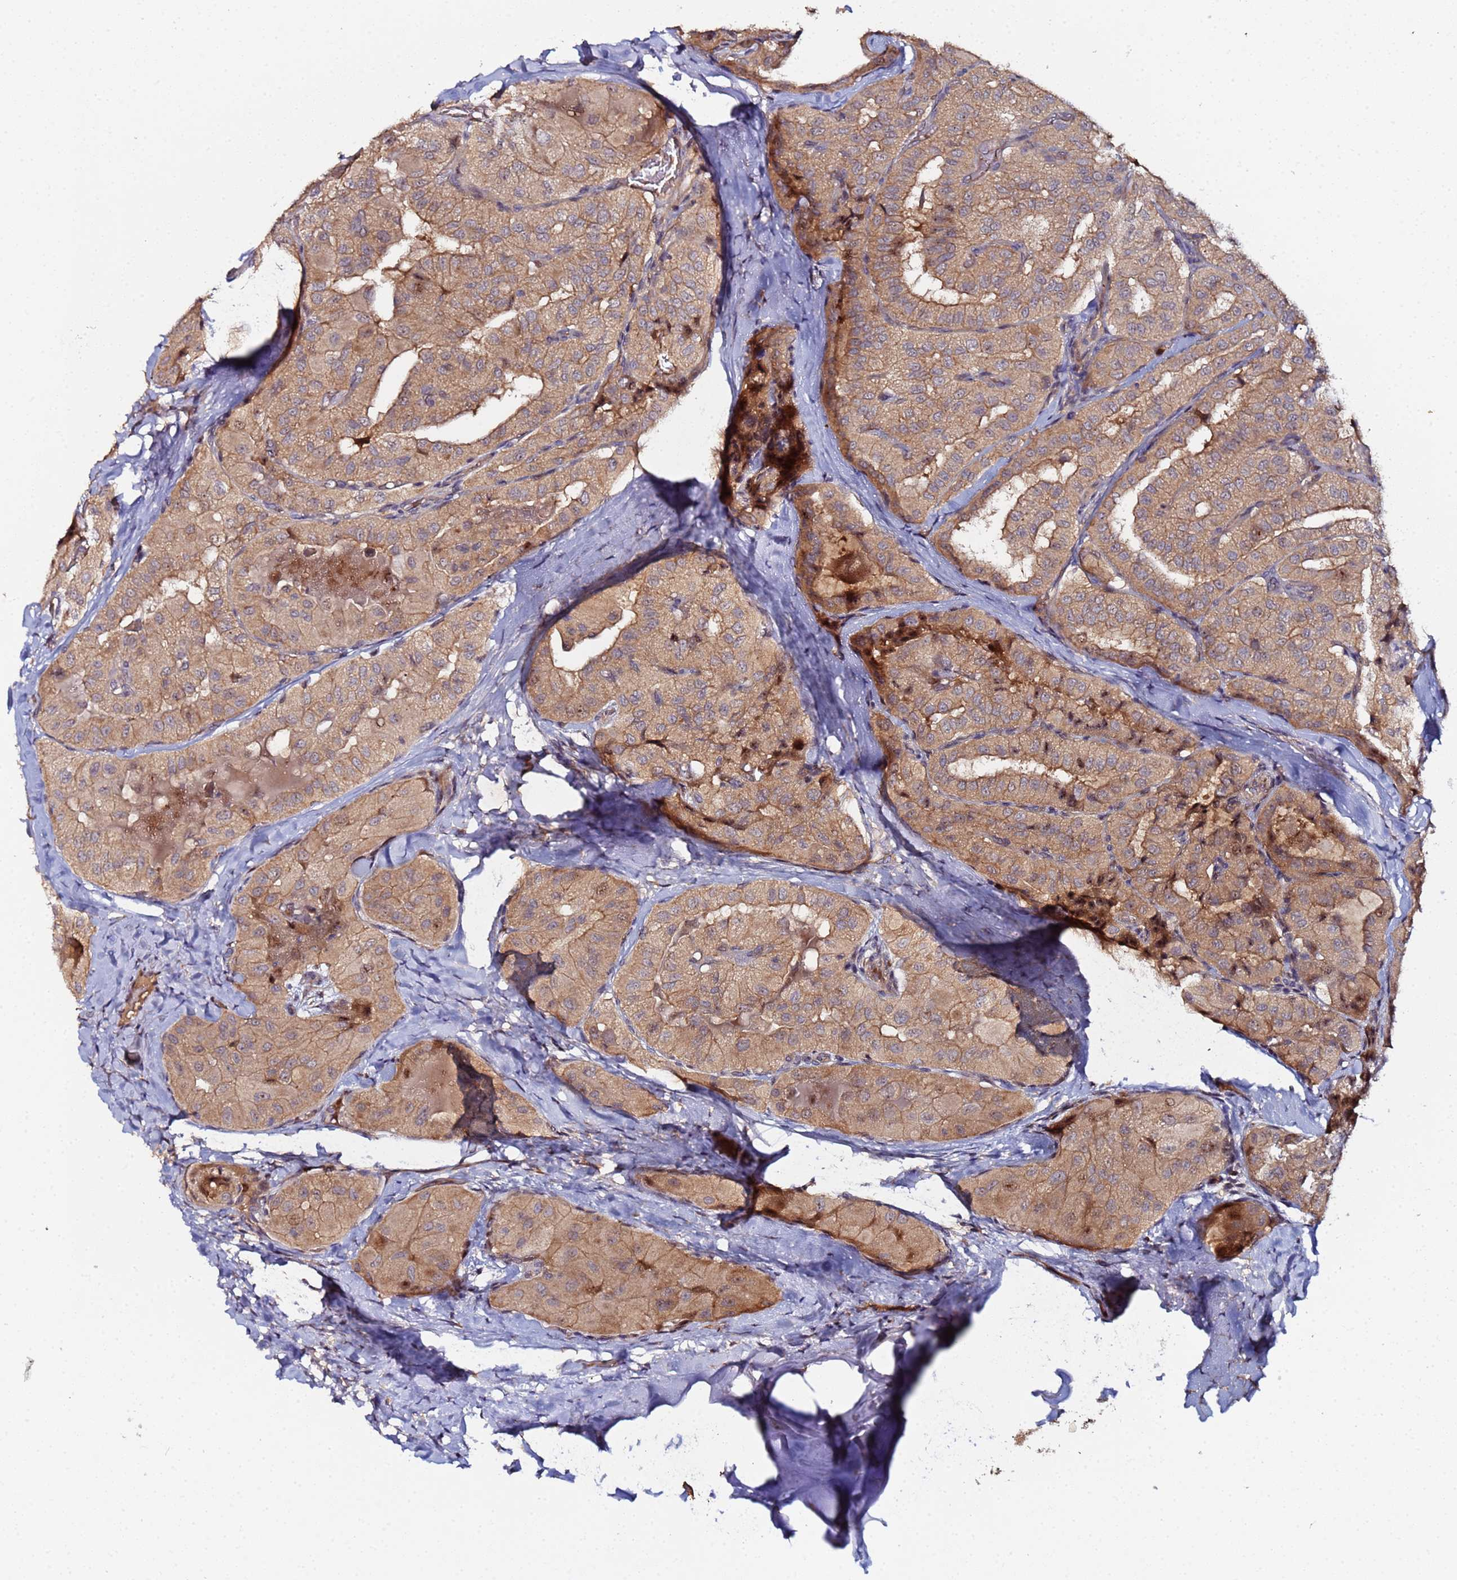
{"staining": {"intensity": "moderate", "quantity": ">75%", "location": "cytoplasmic/membranous,nuclear"}, "tissue": "thyroid cancer", "cell_type": "Tumor cells", "image_type": "cancer", "snomed": [{"axis": "morphology", "description": "Normal tissue, NOS"}, {"axis": "morphology", "description": "Papillary adenocarcinoma, NOS"}, {"axis": "topography", "description": "Thyroid gland"}], "caption": "Papillary adenocarcinoma (thyroid) tissue displays moderate cytoplasmic/membranous and nuclear staining in approximately >75% of tumor cells", "gene": "OSER1", "patient": {"sex": "female", "age": 59}}